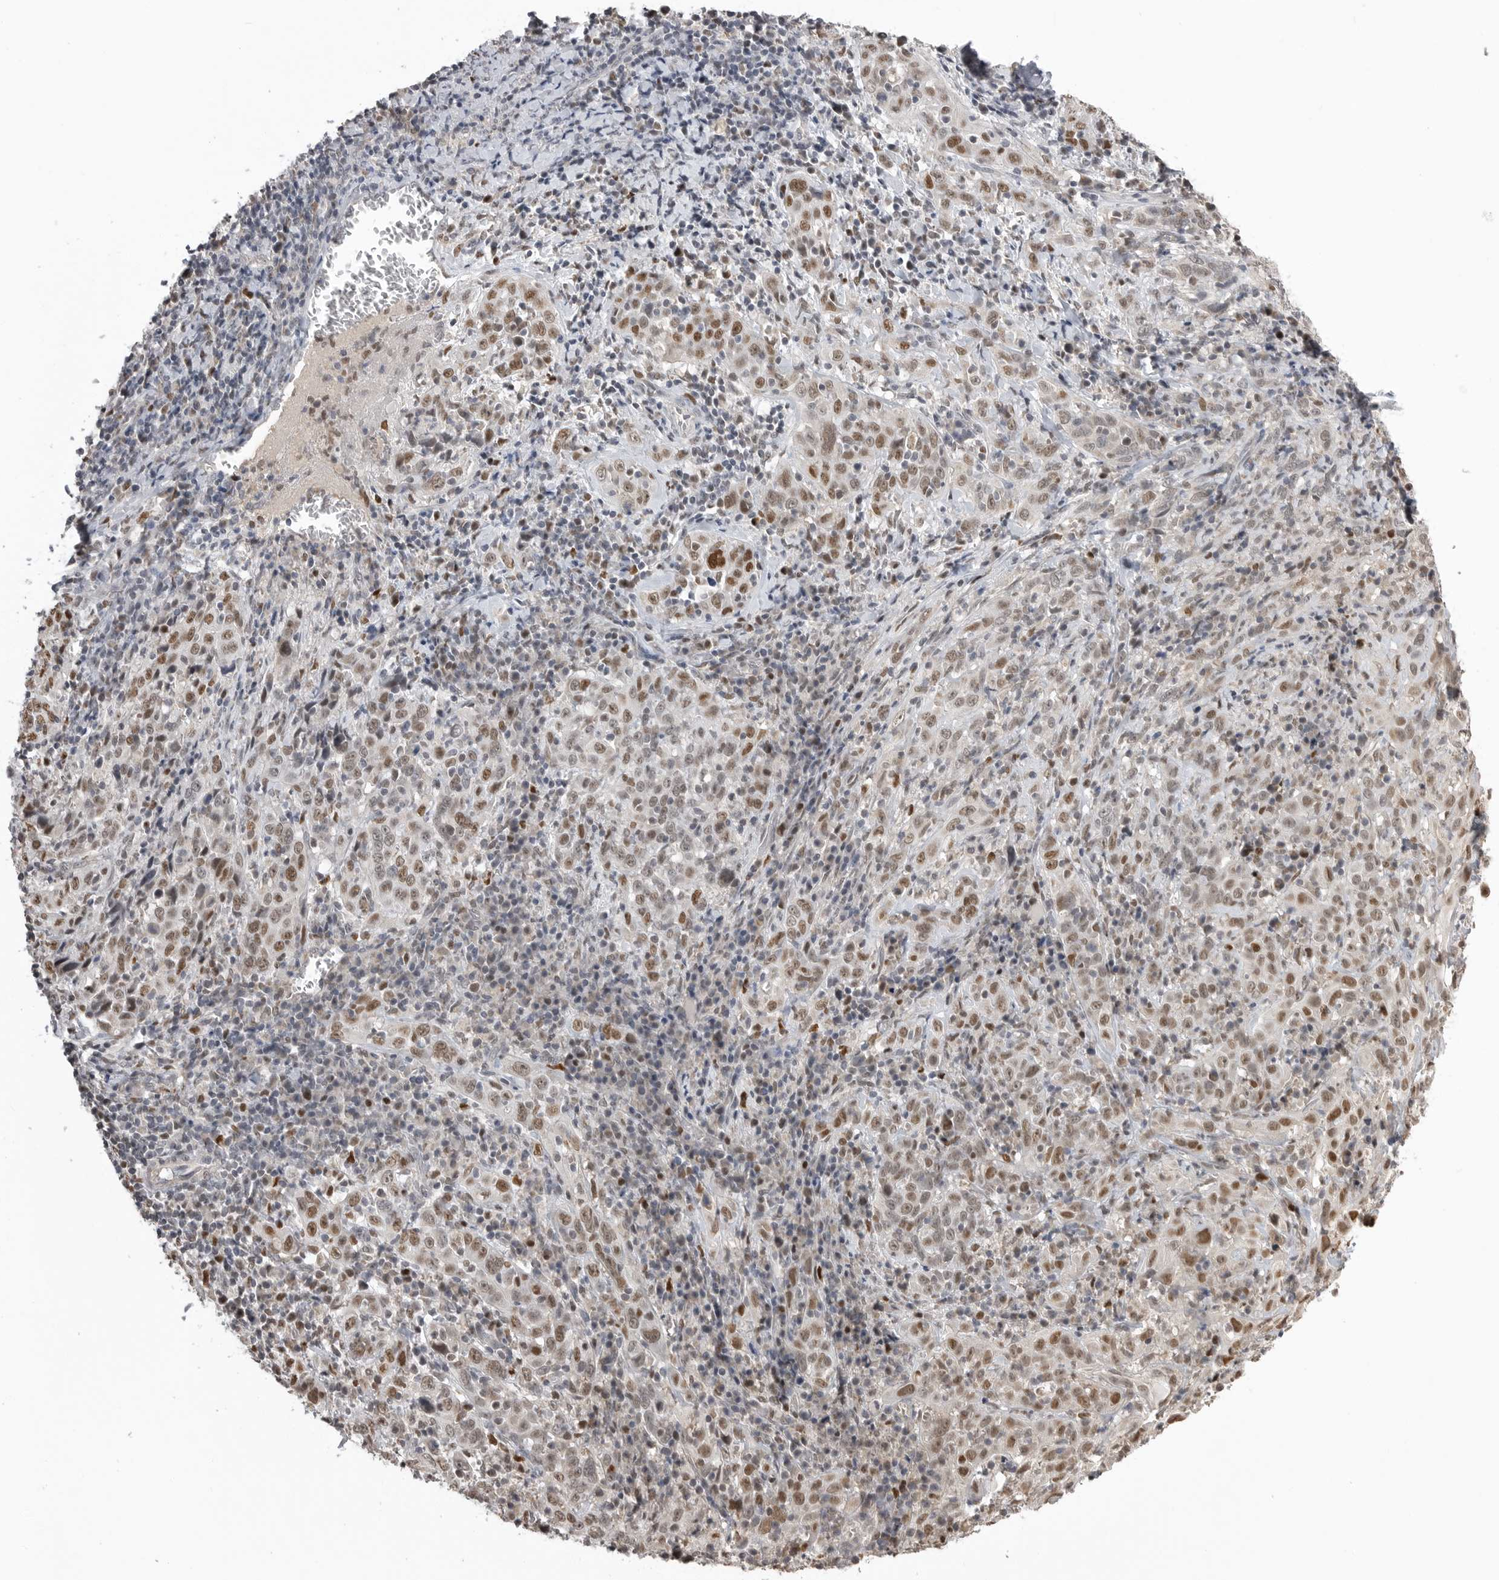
{"staining": {"intensity": "moderate", "quantity": ">75%", "location": "nuclear"}, "tissue": "cervical cancer", "cell_type": "Tumor cells", "image_type": "cancer", "snomed": [{"axis": "morphology", "description": "Squamous cell carcinoma, NOS"}, {"axis": "topography", "description": "Cervix"}], "caption": "Cervical cancer stained with DAB (3,3'-diaminobenzidine) immunohistochemistry displays medium levels of moderate nuclear expression in about >75% of tumor cells. Using DAB (3,3'-diaminobenzidine) (brown) and hematoxylin (blue) stains, captured at high magnification using brightfield microscopy.", "gene": "SMARCC1", "patient": {"sex": "female", "age": 46}}